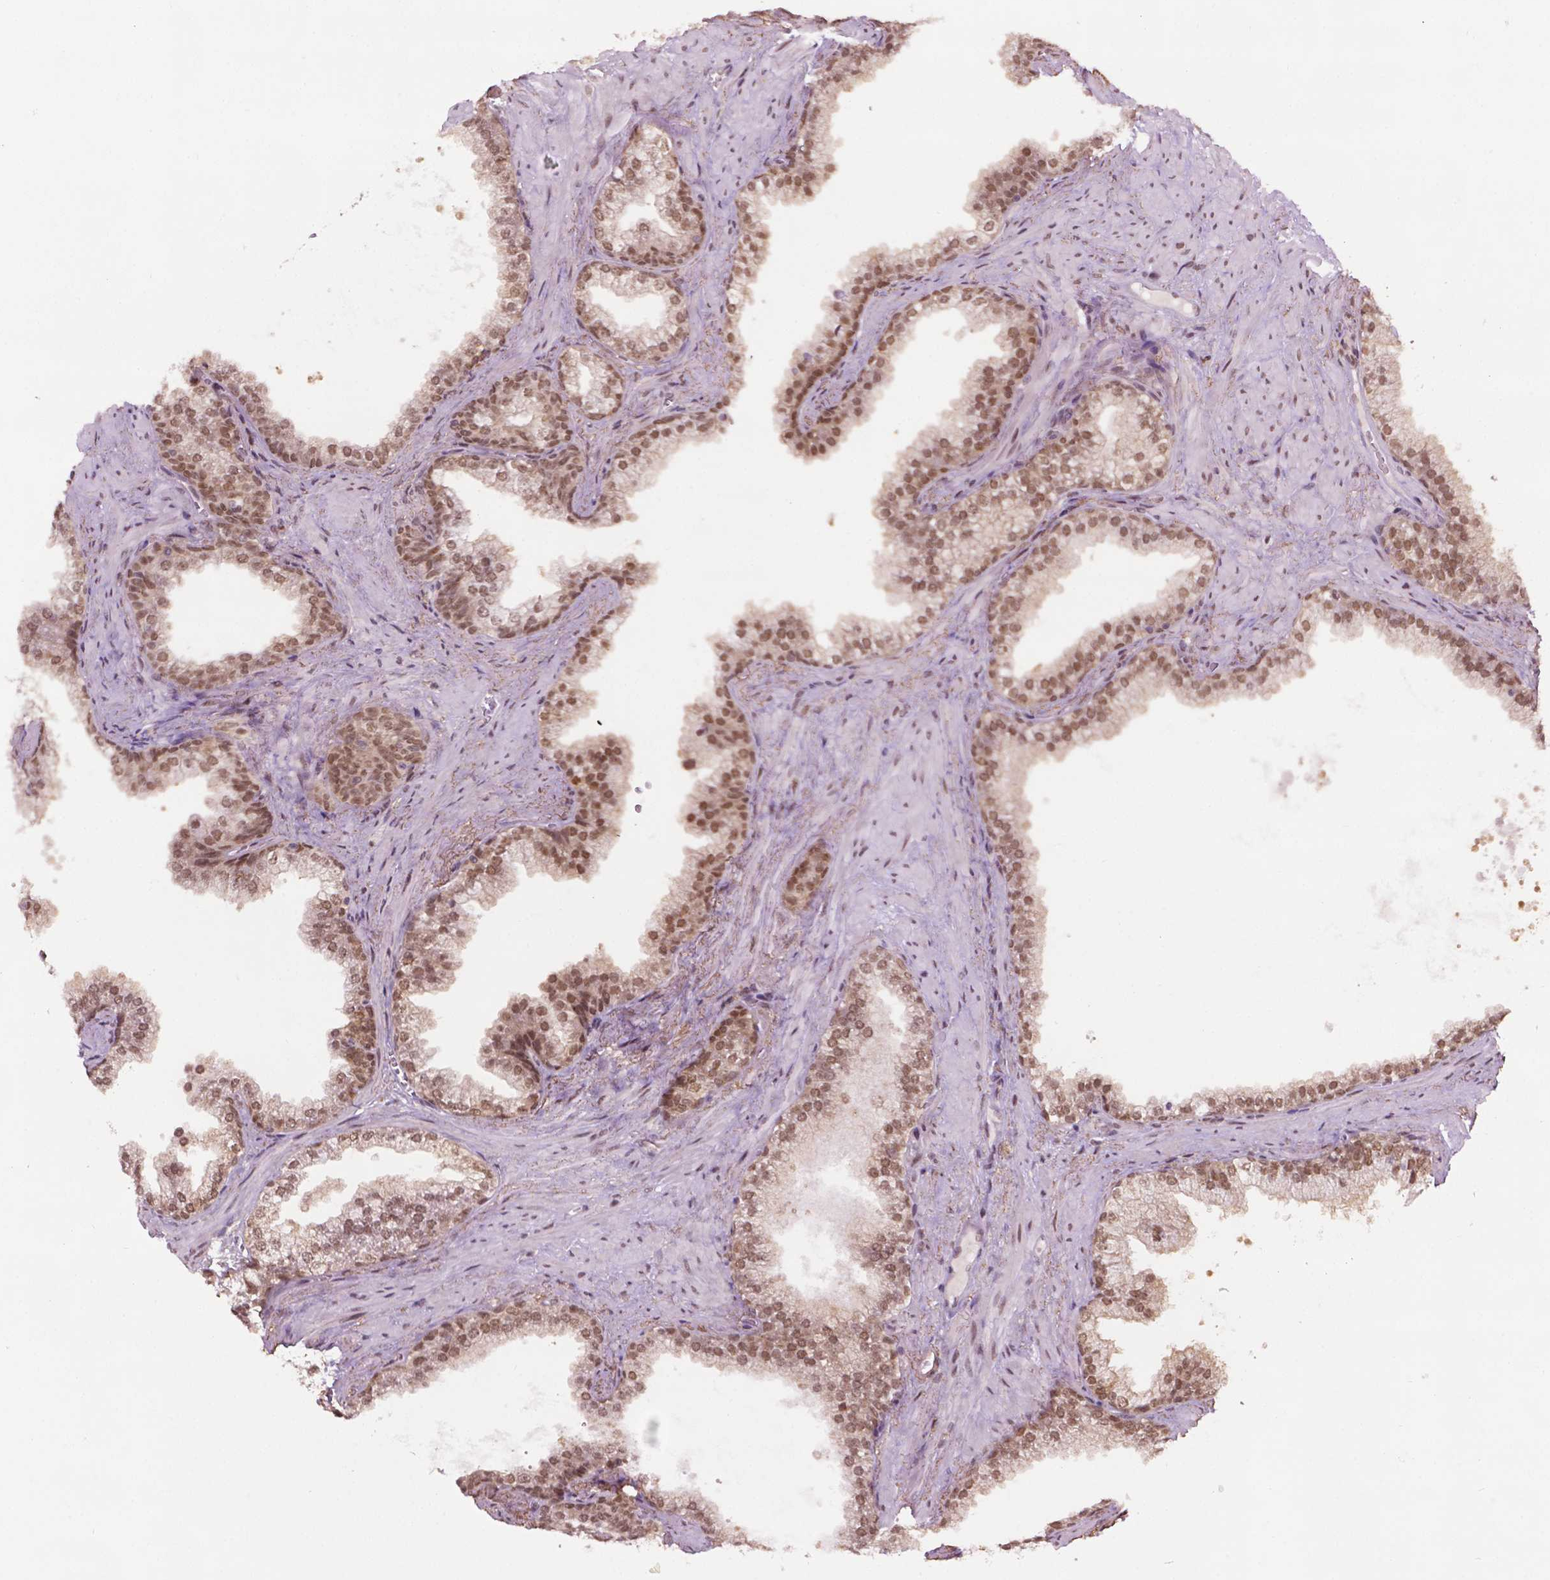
{"staining": {"intensity": "moderate", "quantity": ">75%", "location": "nuclear"}, "tissue": "prostate", "cell_type": "Glandular cells", "image_type": "normal", "snomed": [{"axis": "morphology", "description": "Normal tissue, NOS"}, {"axis": "topography", "description": "Prostate"}], "caption": "This is an image of immunohistochemistry (IHC) staining of unremarkable prostate, which shows moderate positivity in the nuclear of glandular cells.", "gene": "UBQLN4", "patient": {"sex": "male", "age": 79}}